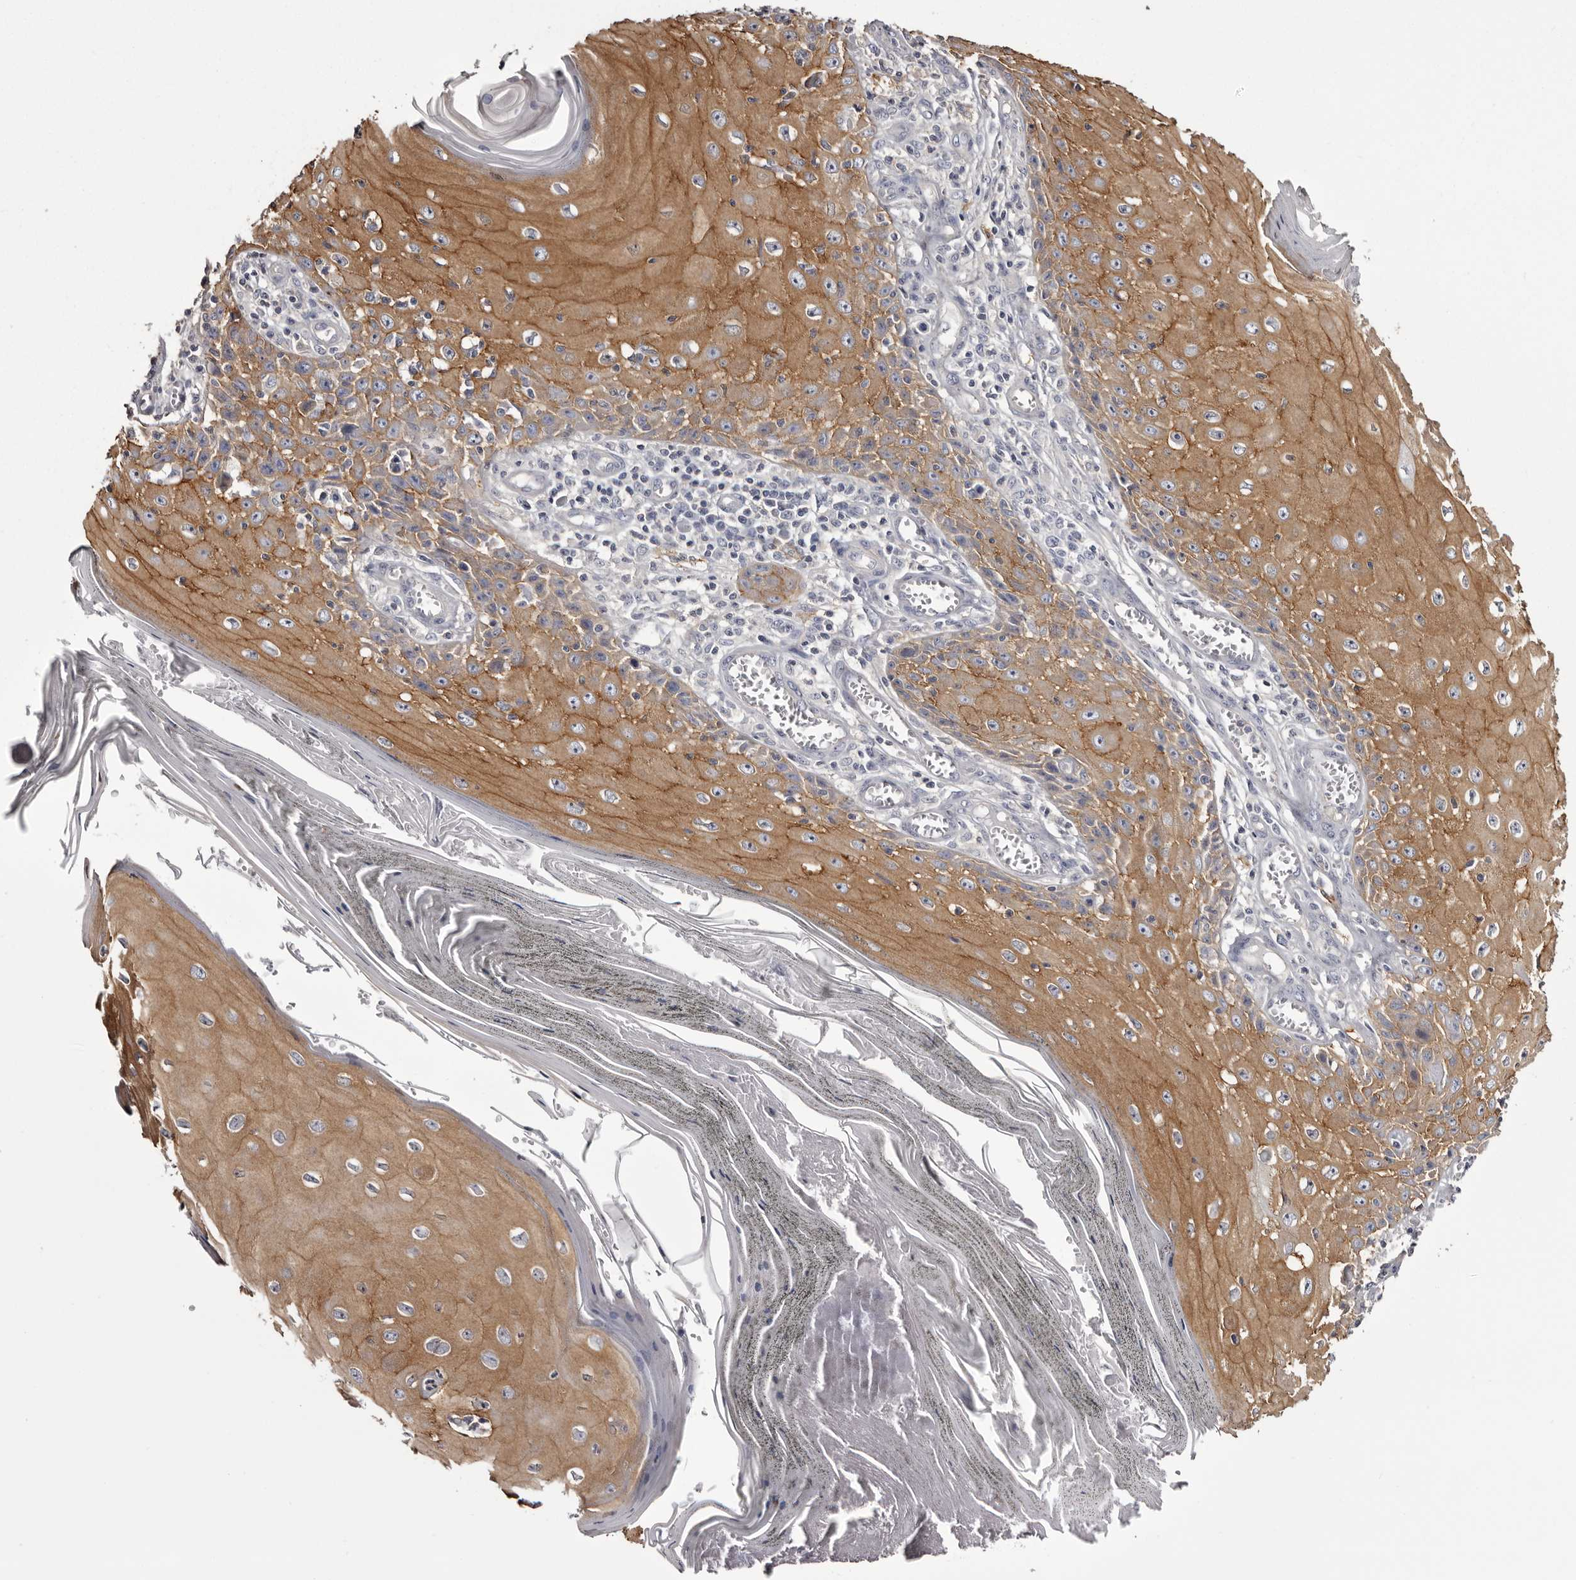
{"staining": {"intensity": "moderate", "quantity": ">75%", "location": "cytoplasmic/membranous"}, "tissue": "skin cancer", "cell_type": "Tumor cells", "image_type": "cancer", "snomed": [{"axis": "morphology", "description": "Squamous cell carcinoma, NOS"}, {"axis": "topography", "description": "Skin"}], "caption": "The image exhibits staining of skin cancer (squamous cell carcinoma), revealing moderate cytoplasmic/membranous protein expression (brown color) within tumor cells.", "gene": "LAD1", "patient": {"sex": "female", "age": 73}}